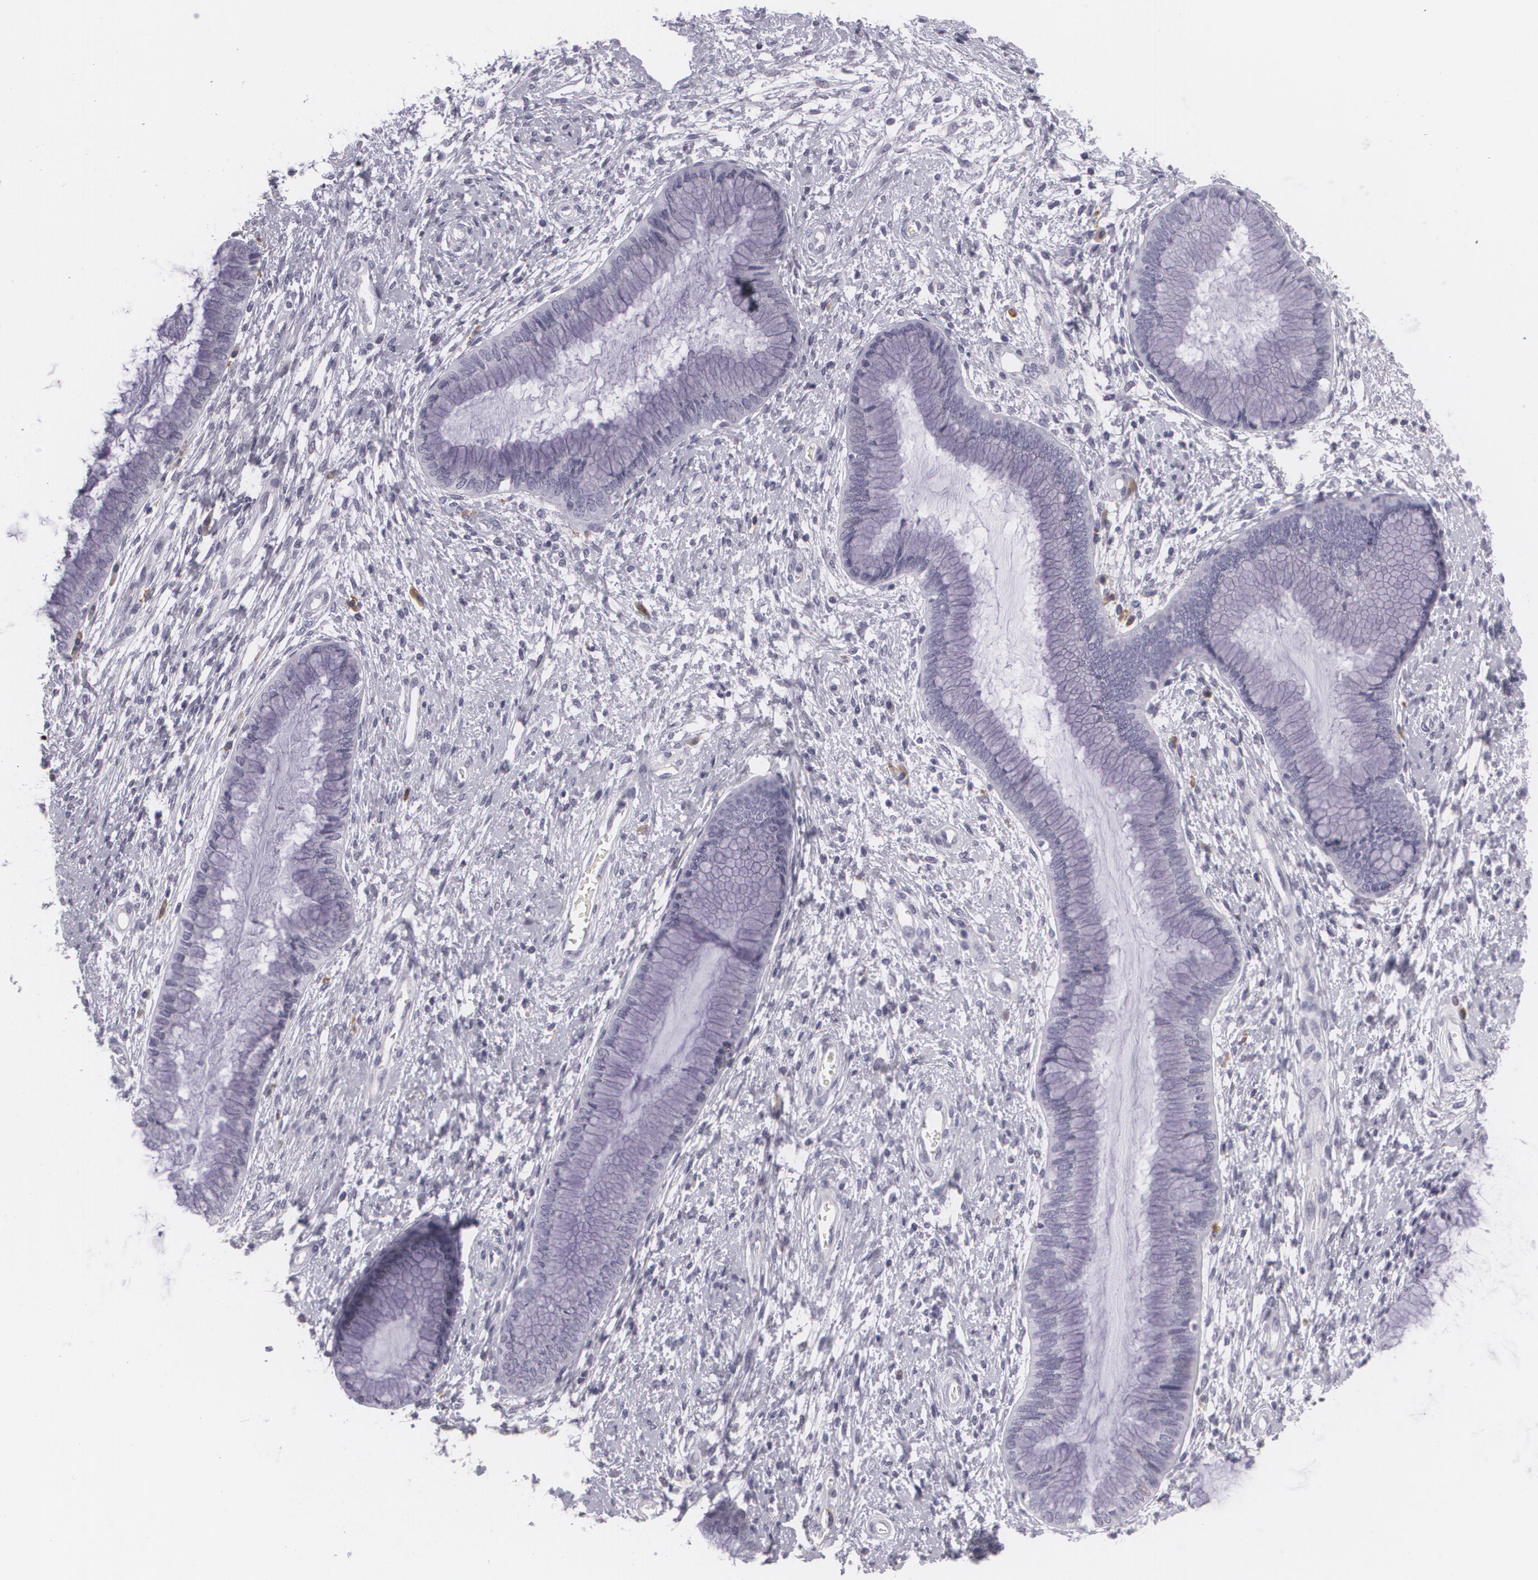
{"staining": {"intensity": "negative", "quantity": "none", "location": "none"}, "tissue": "cervix", "cell_type": "Glandular cells", "image_type": "normal", "snomed": [{"axis": "morphology", "description": "Normal tissue, NOS"}, {"axis": "topography", "description": "Cervix"}], "caption": "DAB immunohistochemical staining of normal cervix demonstrates no significant staining in glandular cells.", "gene": "MAP2", "patient": {"sex": "female", "age": 27}}